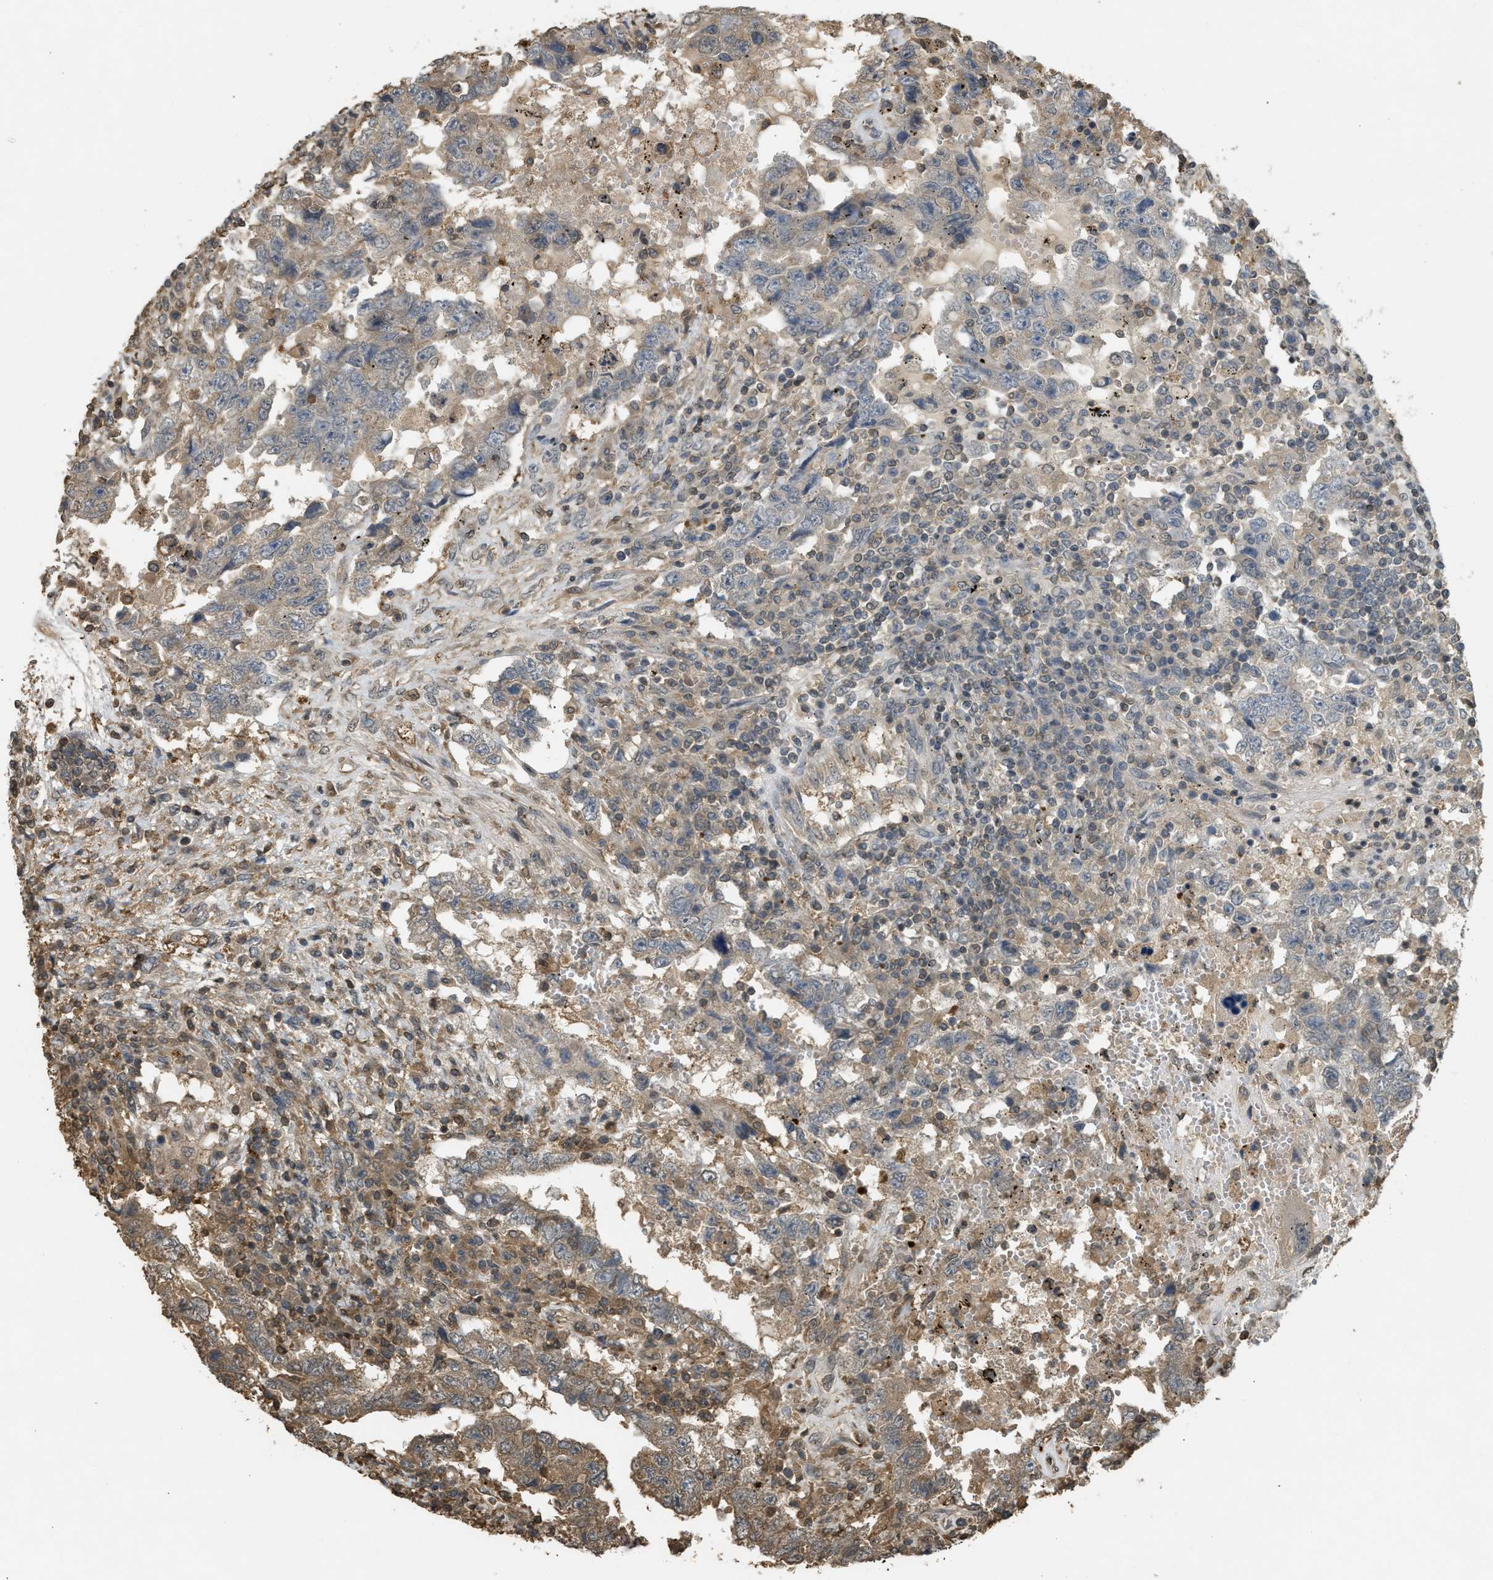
{"staining": {"intensity": "weak", "quantity": "<25%", "location": "cytoplasmic/membranous"}, "tissue": "testis cancer", "cell_type": "Tumor cells", "image_type": "cancer", "snomed": [{"axis": "morphology", "description": "Carcinoma, Embryonal, NOS"}, {"axis": "topography", "description": "Testis"}], "caption": "Immunohistochemistry photomicrograph of testis embryonal carcinoma stained for a protein (brown), which reveals no staining in tumor cells.", "gene": "ARHGDIA", "patient": {"sex": "male", "age": 26}}